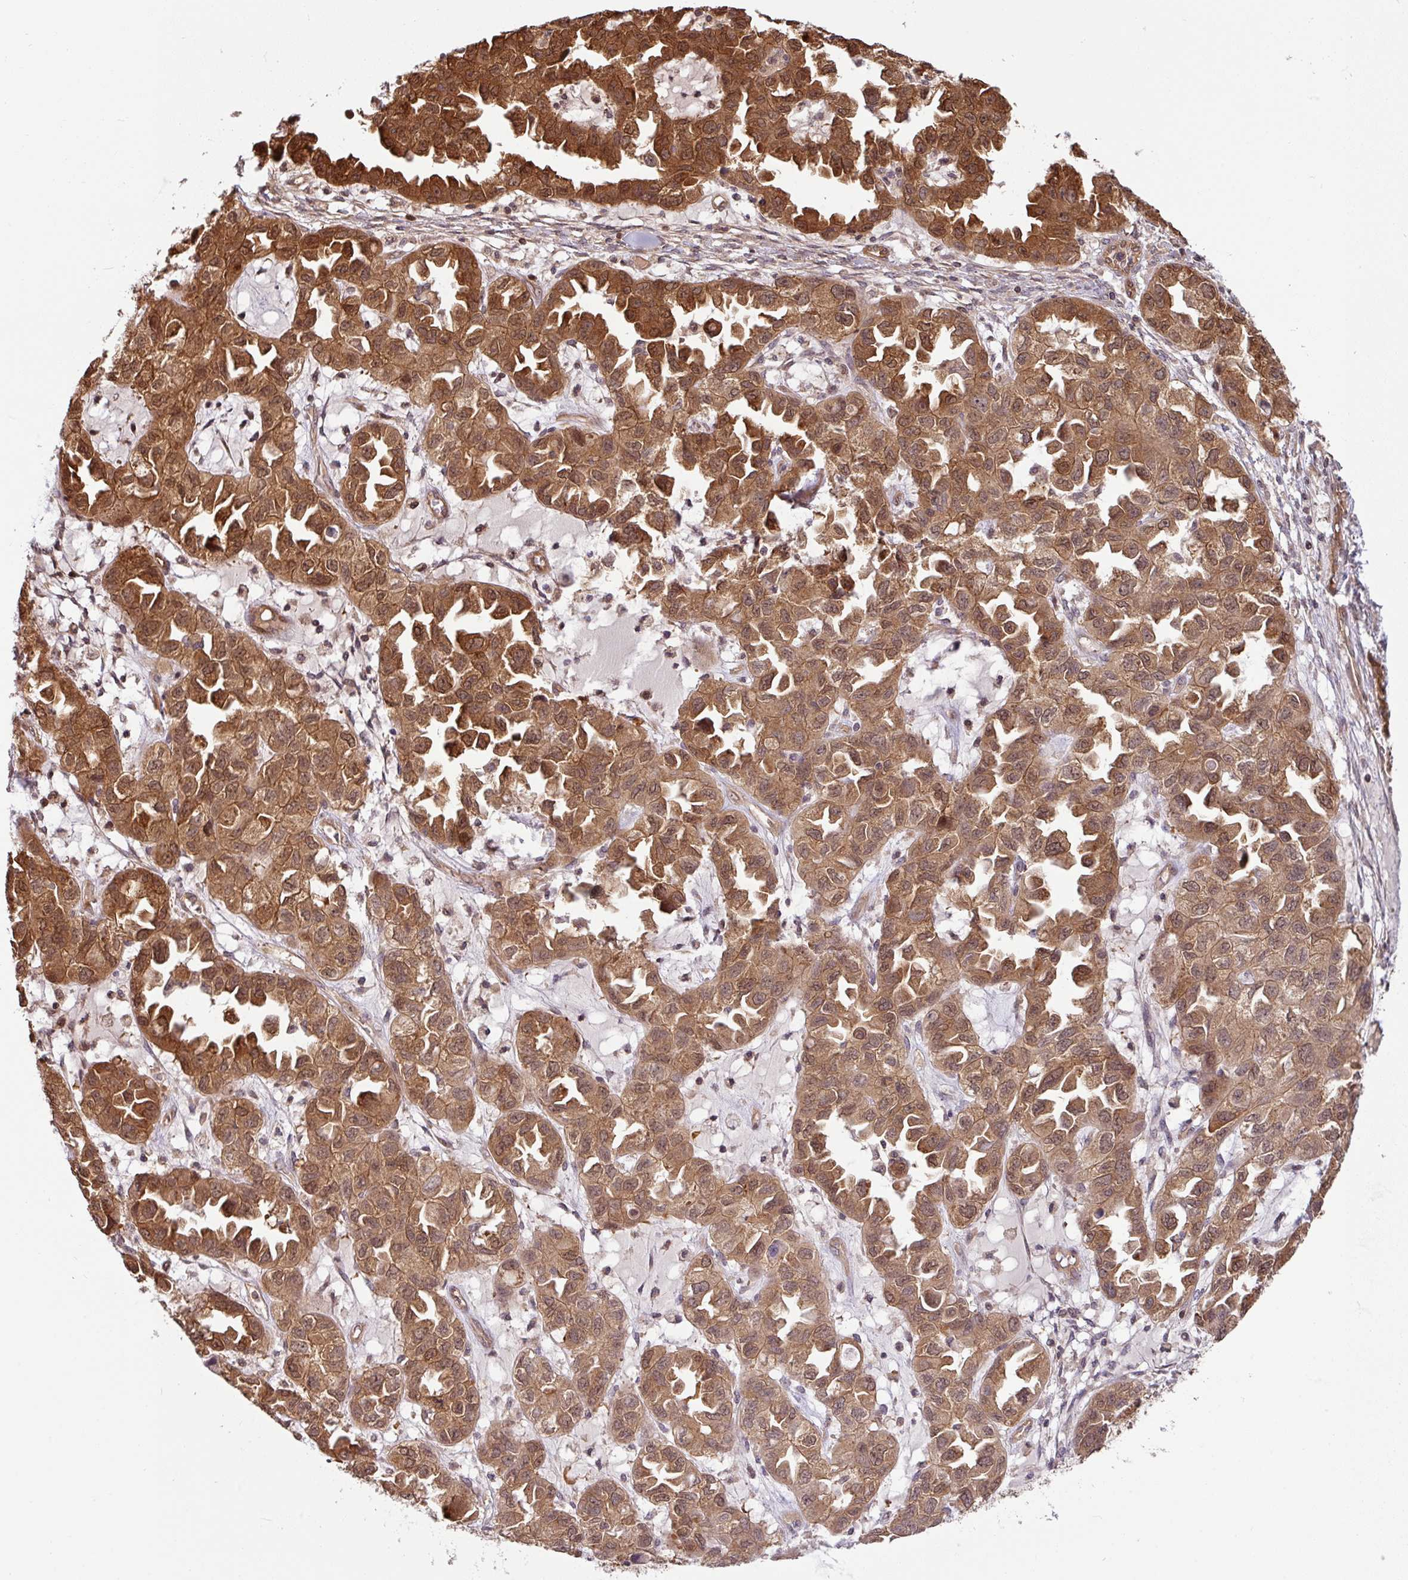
{"staining": {"intensity": "moderate", "quantity": ">75%", "location": "cytoplasmic/membranous,nuclear"}, "tissue": "ovarian cancer", "cell_type": "Tumor cells", "image_type": "cancer", "snomed": [{"axis": "morphology", "description": "Cystadenocarcinoma, serous, NOS"}, {"axis": "topography", "description": "Ovary"}], "caption": "Ovarian serous cystadenocarcinoma stained for a protein (brown) demonstrates moderate cytoplasmic/membranous and nuclear positive expression in approximately >75% of tumor cells.", "gene": "SHB", "patient": {"sex": "female", "age": 84}}